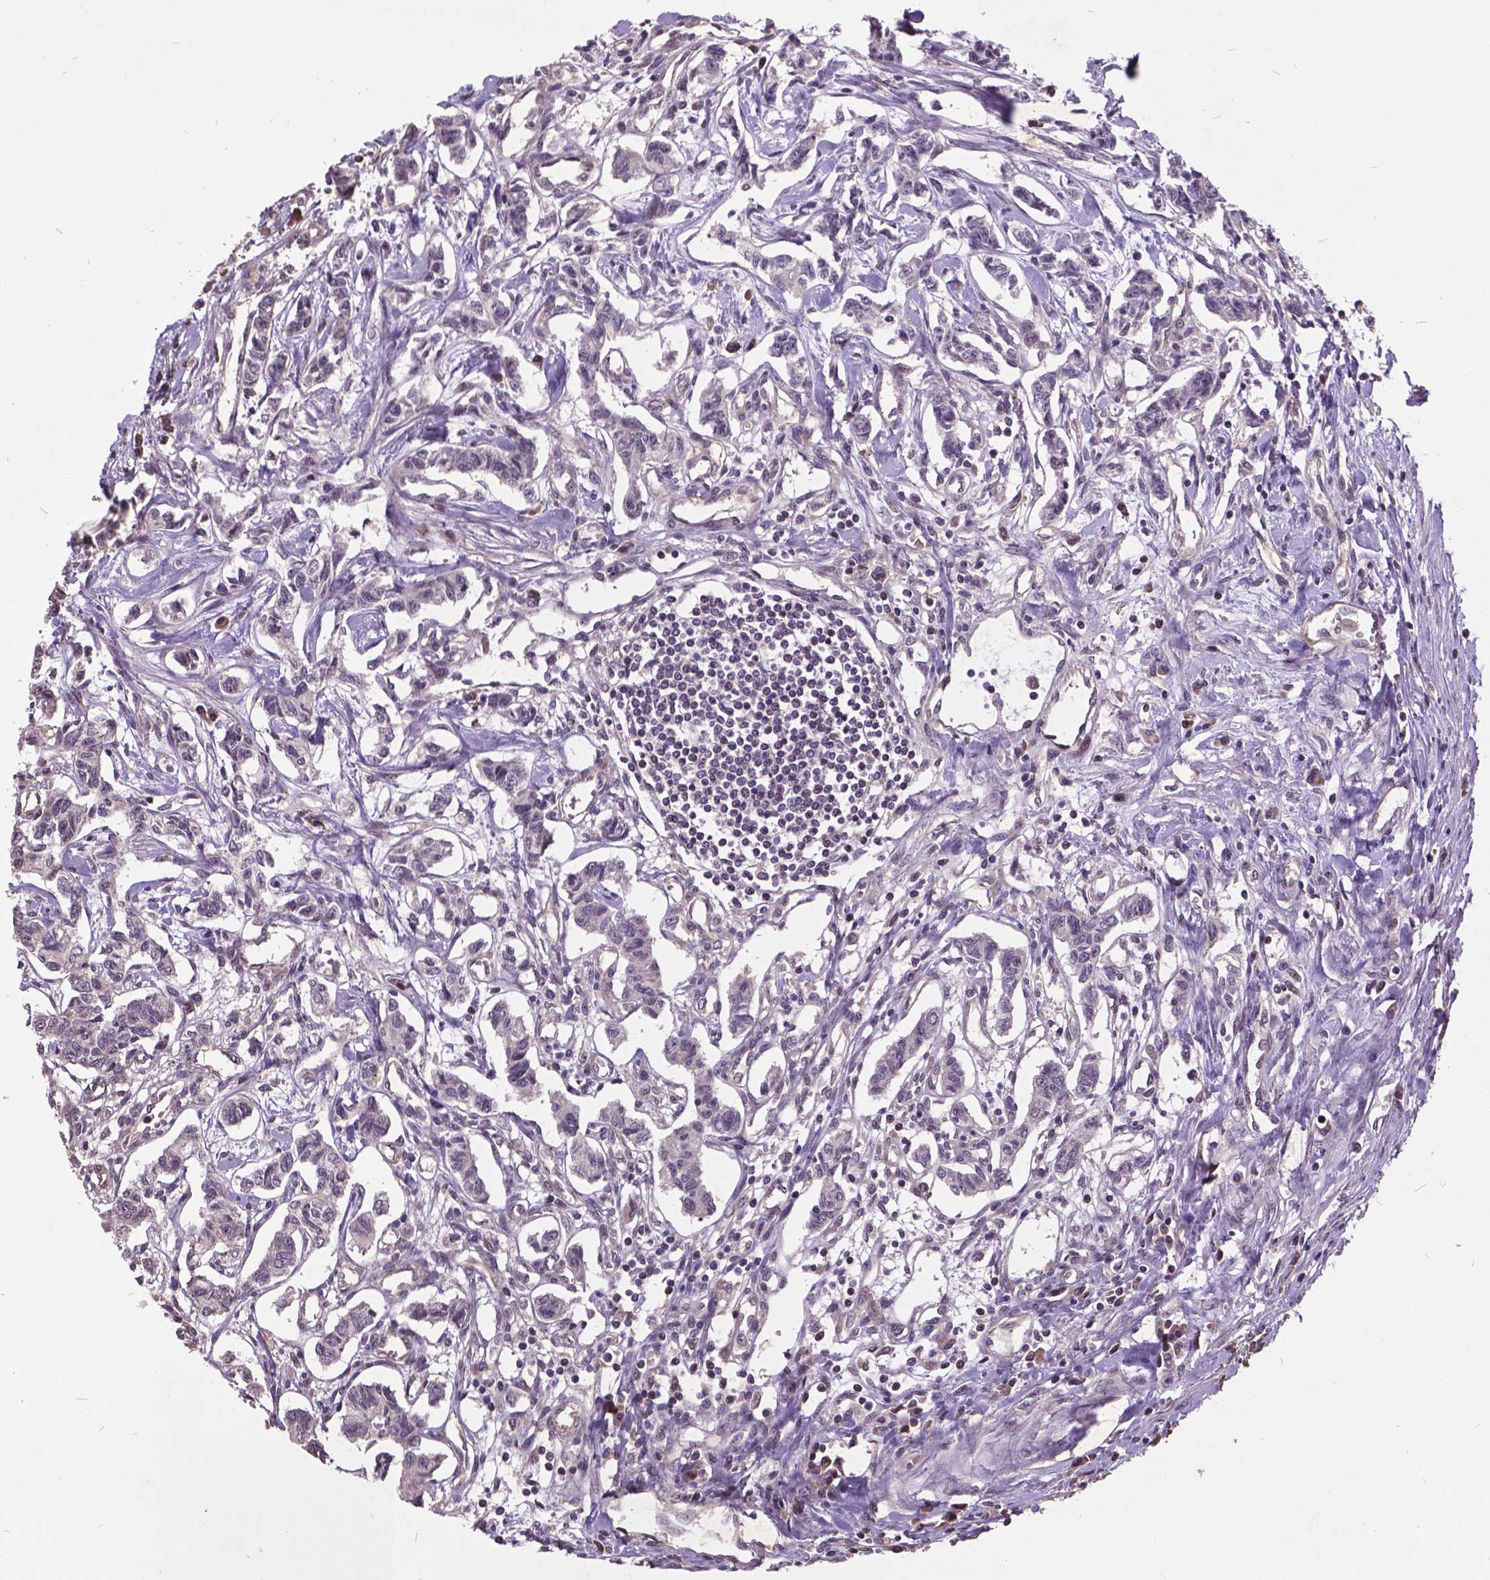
{"staining": {"intensity": "negative", "quantity": "none", "location": "none"}, "tissue": "carcinoid", "cell_type": "Tumor cells", "image_type": "cancer", "snomed": [{"axis": "morphology", "description": "Carcinoid, malignant, NOS"}, {"axis": "topography", "description": "Kidney"}], "caption": "Protein analysis of carcinoid demonstrates no significant expression in tumor cells.", "gene": "AP1S3", "patient": {"sex": "female", "age": 41}}